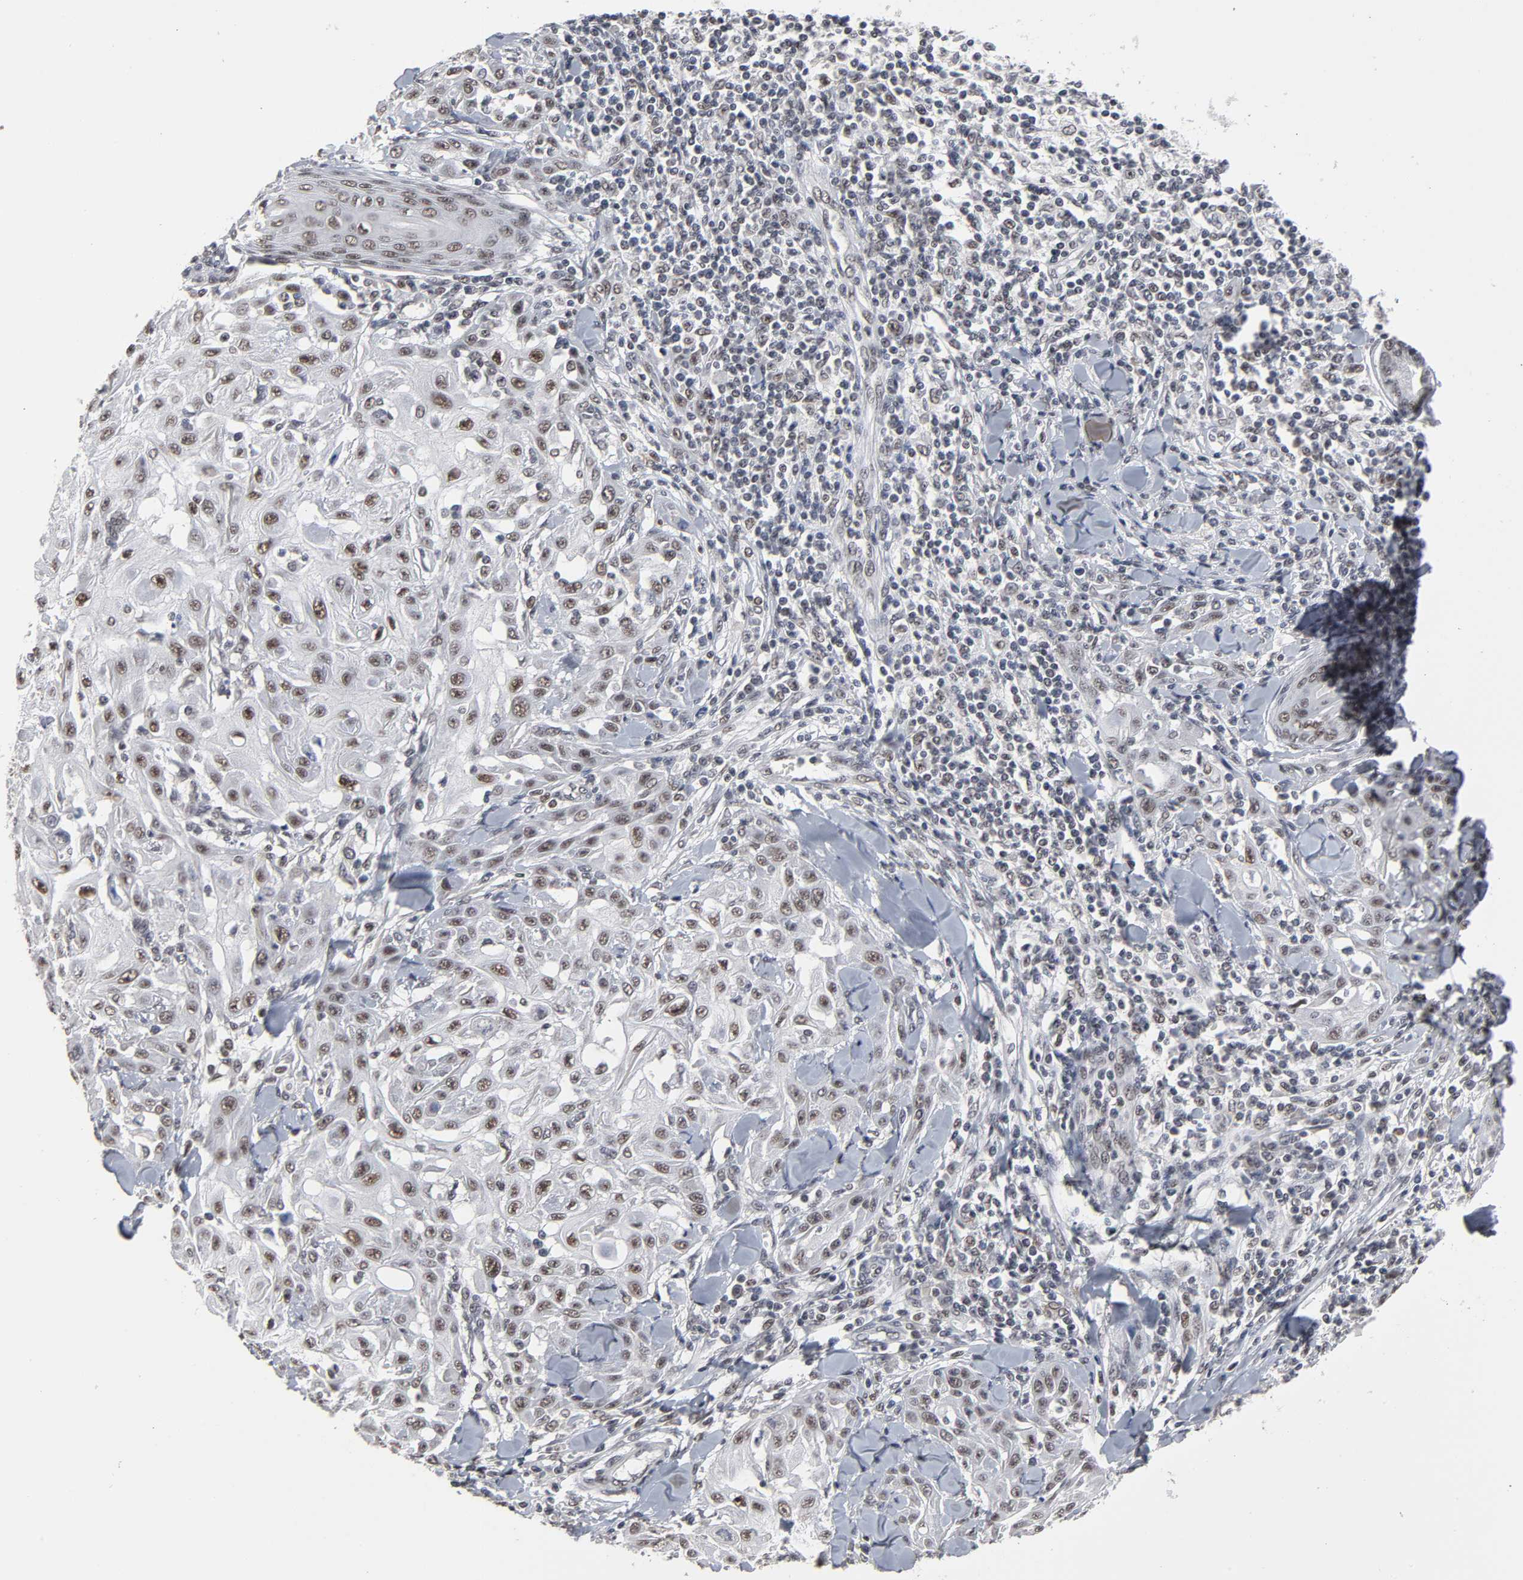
{"staining": {"intensity": "moderate", "quantity": "25%-75%", "location": "nuclear"}, "tissue": "skin cancer", "cell_type": "Tumor cells", "image_type": "cancer", "snomed": [{"axis": "morphology", "description": "Squamous cell carcinoma, NOS"}, {"axis": "topography", "description": "Skin"}], "caption": "Squamous cell carcinoma (skin) stained with a protein marker demonstrates moderate staining in tumor cells.", "gene": "TRIM33", "patient": {"sex": "male", "age": 24}}